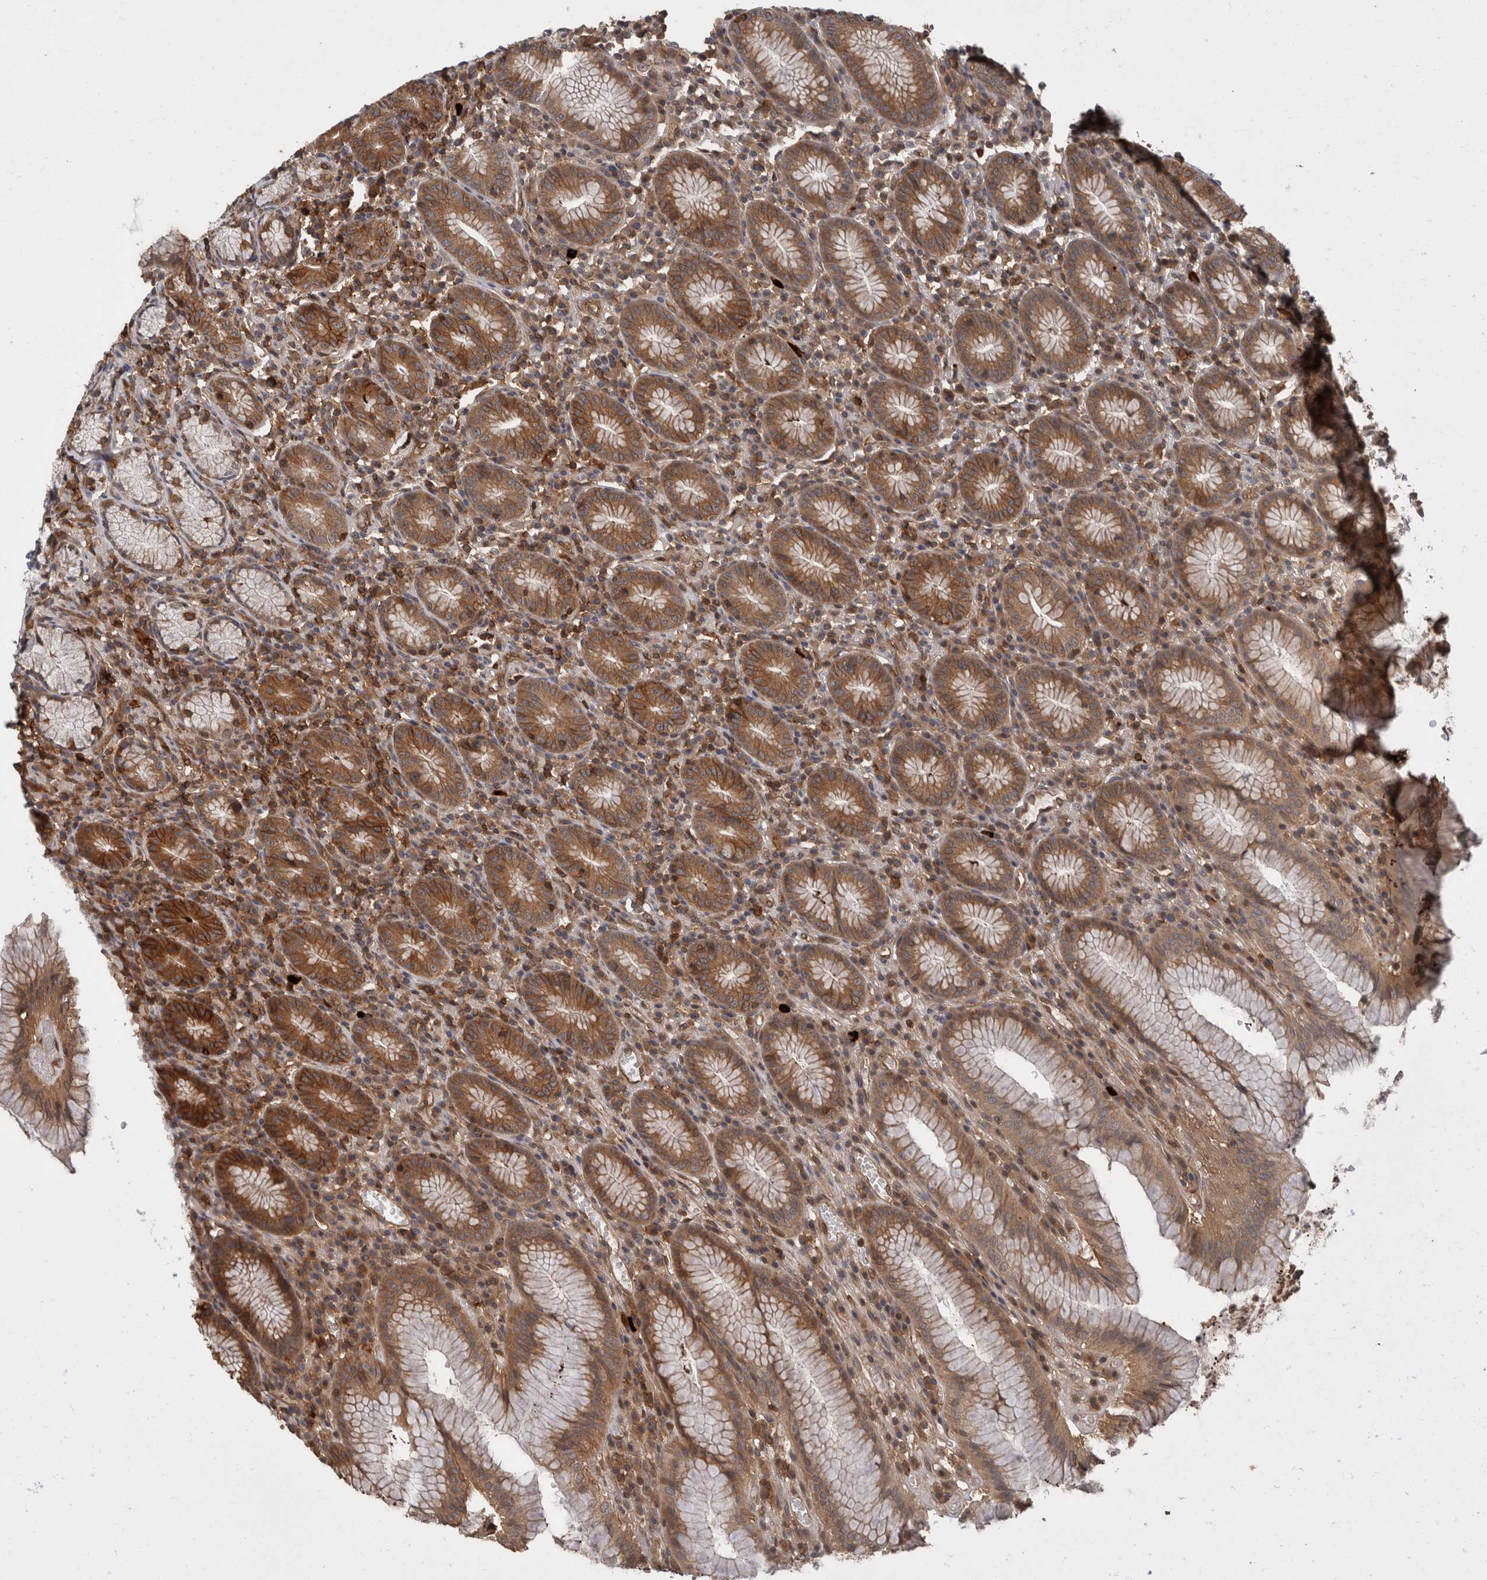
{"staining": {"intensity": "moderate", "quantity": ">75%", "location": "cytoplasmic/membranous"}, "tissue": "stomach", "cell_type": "Glandular cells", "image_type": "normal", "snomed": [{"axis": "morphology", "description": "Normal tissue, NOS"}, {"axis": "topography", "description": "Stomach"}], "caption": "IHC (DAB) staining of benign stomach shows moderate cytoplasmic/membranous protein expression in approximately >75% of glandular cells. (DAB = brown stain, brightfield microscopy at high magnification).", "gene": "PFDN4", "patient": {"sex": "male", "age": 55}}